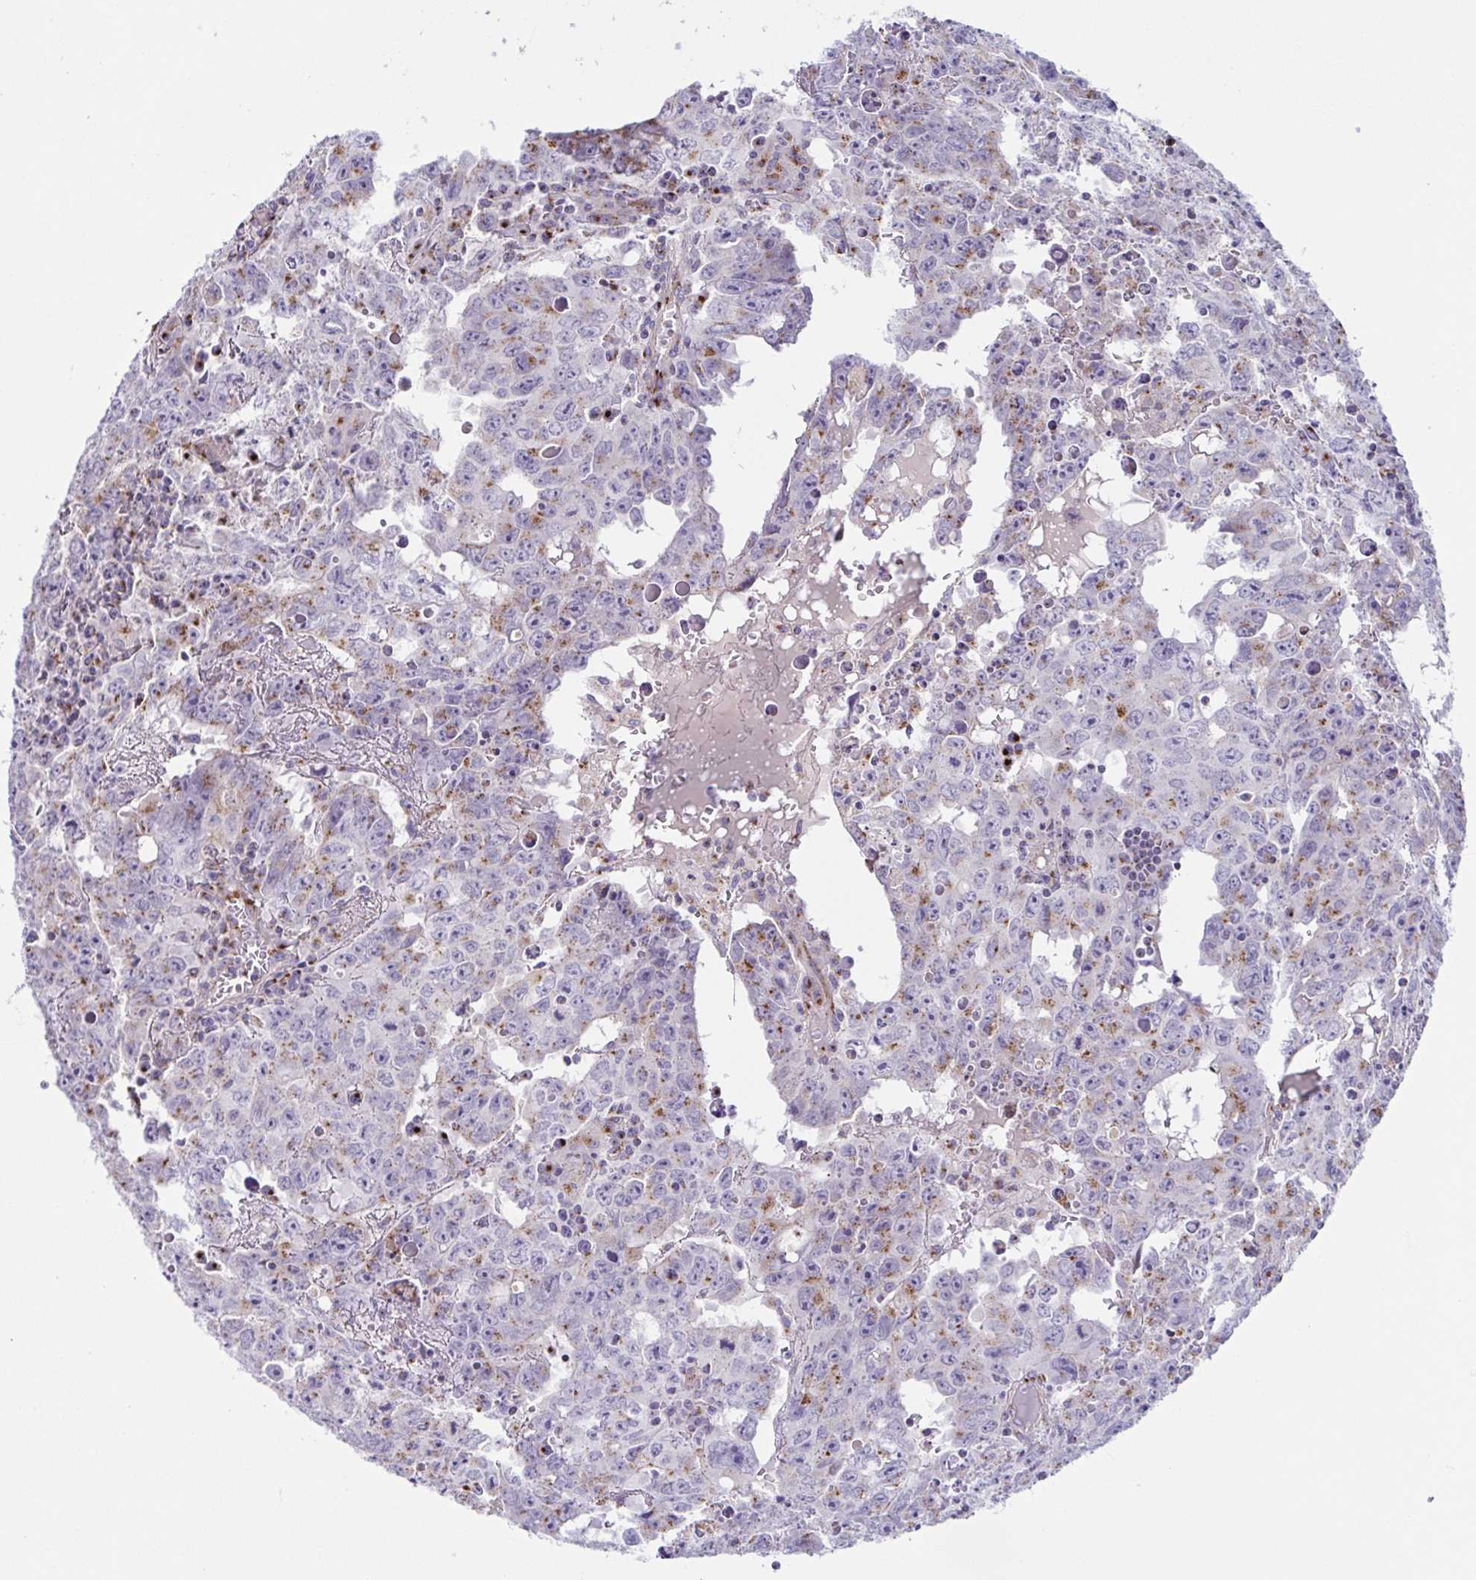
{"staining": {"intensity": "moderate", "quantity": "25%-75%", "location": "cytoplasmic/membranous"}, "tissue": "testis cancer", "cell_type": "Tumor cells", "image_type": "cancer", "snomed": [{"axis": "morphology", "description": "Carcinoma, Embryonal, NOS"}, {"axis": "topography", "description": "Testis"}], "caption": "Immunohistochemistry (IHC) (DAB) staining of human testis cancer (embryonal carcinoma) demonstrates moderate cytoplasmic/membranous protein positivity in approximately 25%-75% of tumor cells. The protein of interest is stained brown, and the nuclei are stained in blue (DAB (3,3'-diaminobenzidine) IHC with brightfield microscopy, high magnification).", "gene": "COL17A1", "patient": {"sex": "male", "age": 22}}